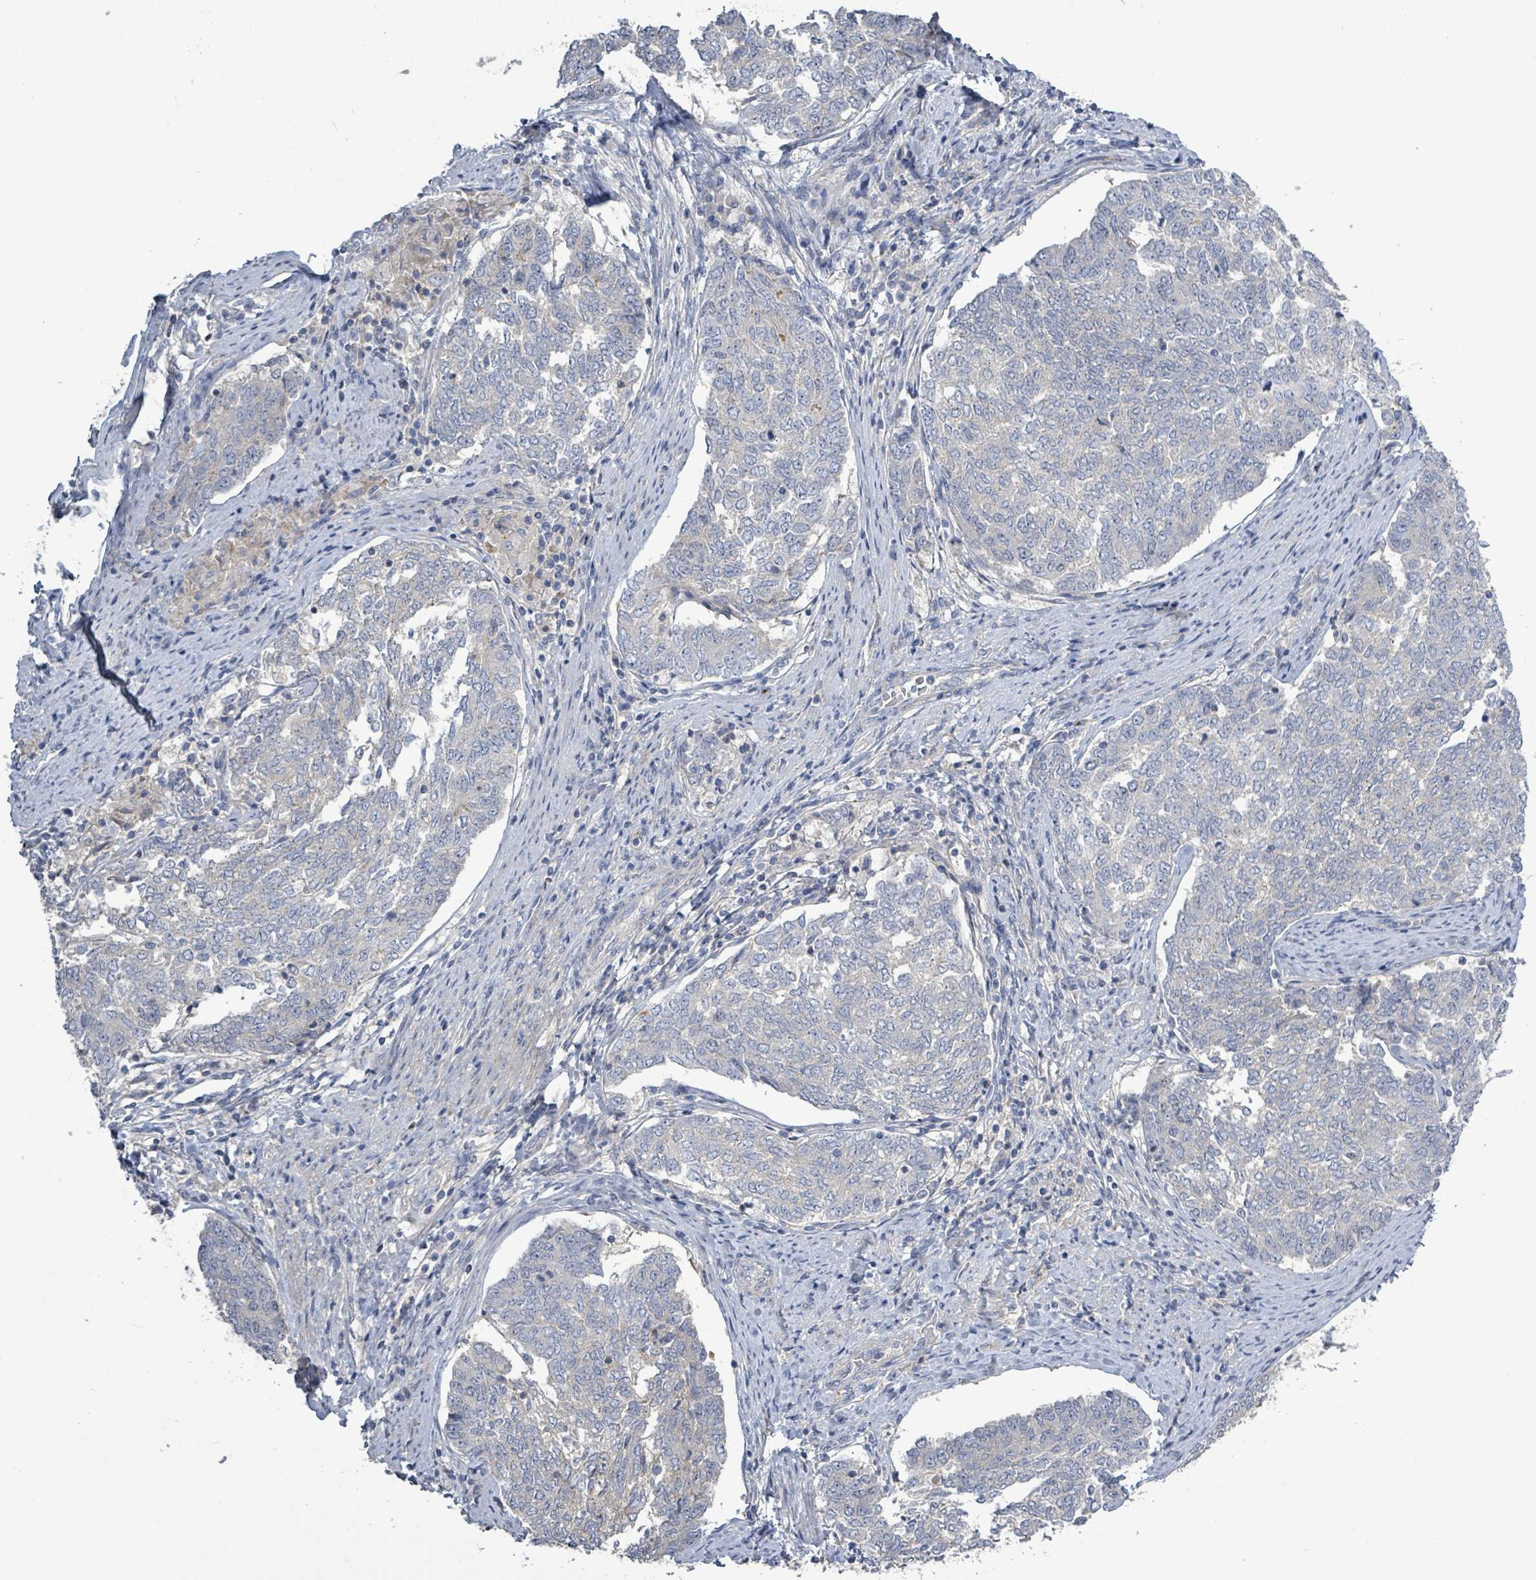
{"staining": {"intensity": "negative", "quantity": "none", "location": "none"}, "tissue": "endometrial cancer", "cell_type": "Tumor cells", "image_type": "cancer", "snomed": [{"axis": "morphology", "description": "Adenocarcinoma, NOS"}, {"axis": "topography", "description": "Endometrium"}], "caption": "Protein analysis of endometrial adenocarcinoma demonstrates no significant positivity in tumor cells.", "gene": "KRAS", "patient": {"sex": "female", "age": 80}}